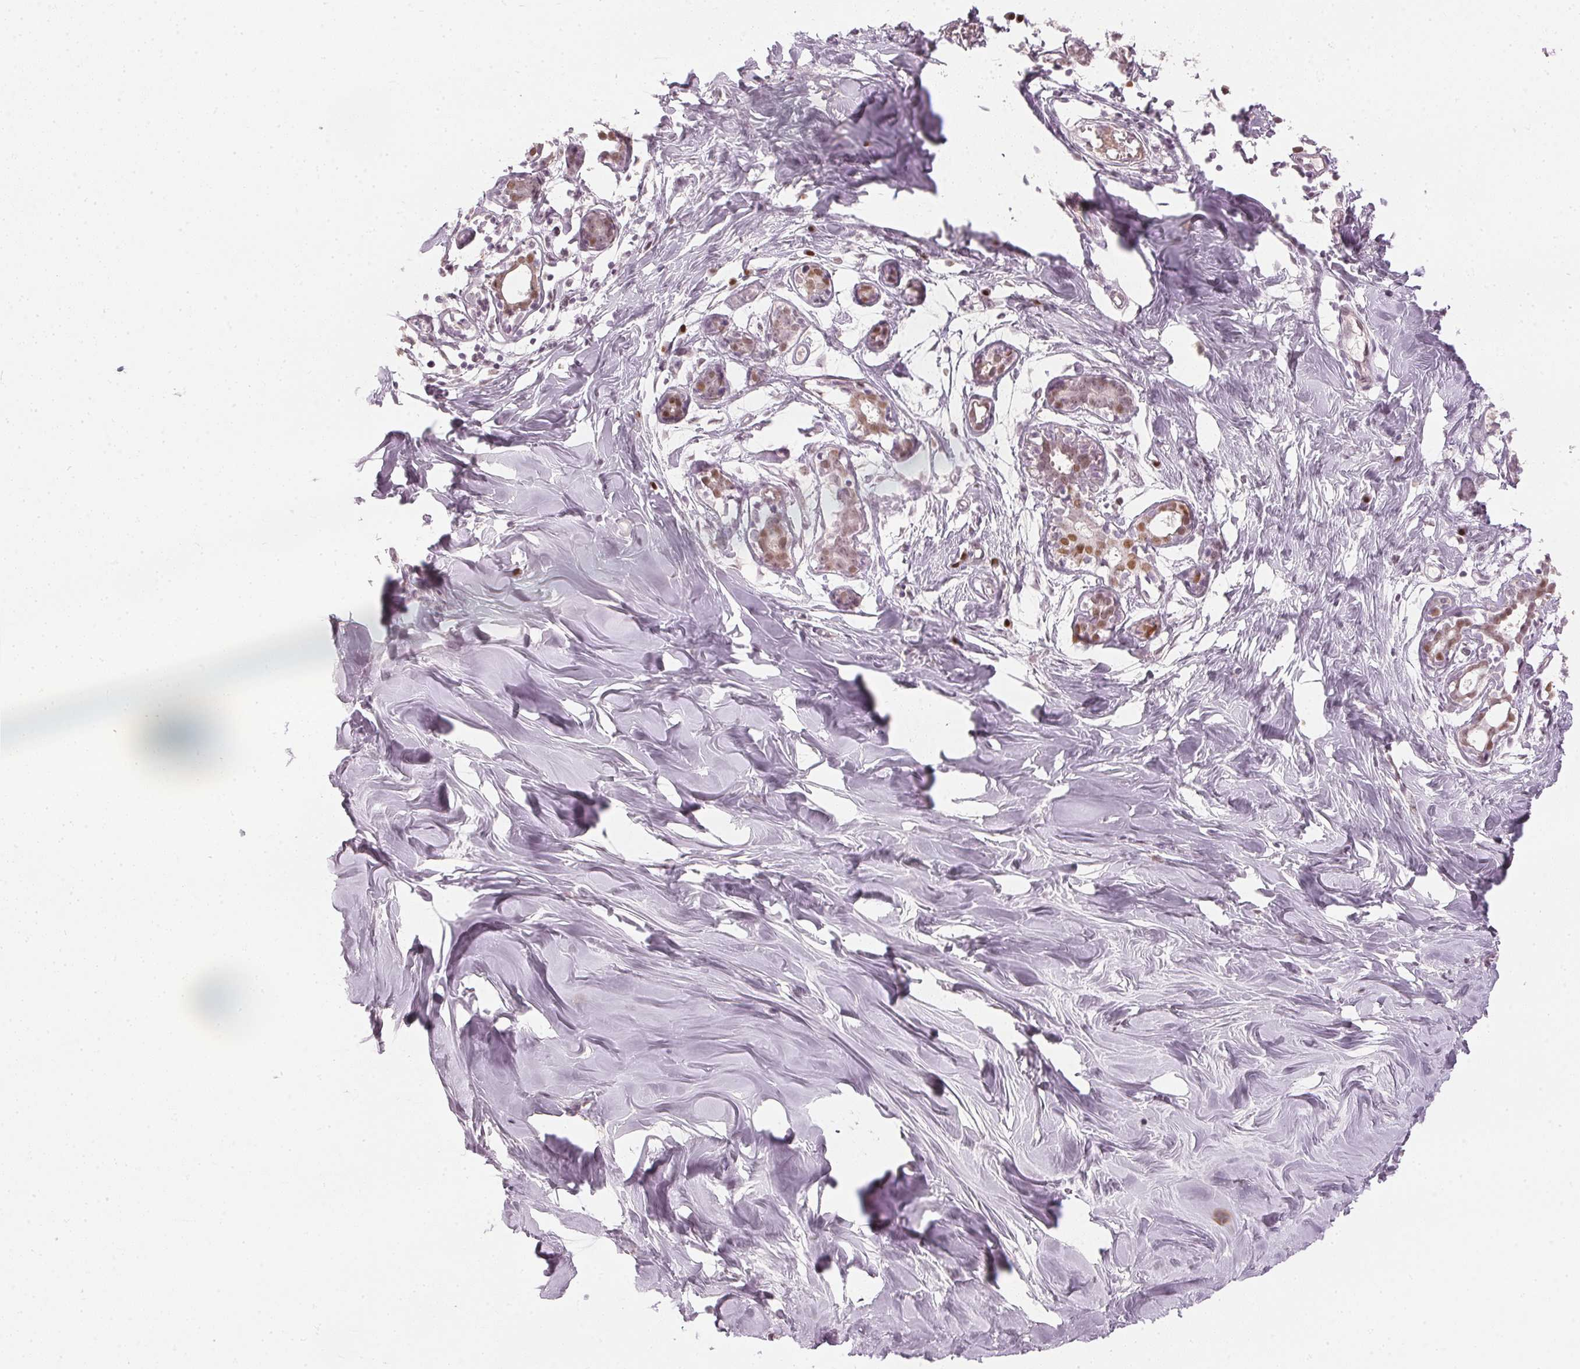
{"staining": {"intensity": "negative", "quantity": "none", "location": "none"}, "tissue": "breast", "cell_type": "Adipocytes", "image_type": "normal", "snomed": [{"axis": "morphology", "description": "Normal tissue, NOS"}, {"axis": "topography", "description": "Breast"}], "caption": "Immunohistochemical staining of unremarkable human breast displays no significant positivity in adipocytes.", "gene": "ENSG00000267001", "patient": {"sex": "female", "age": 27}}